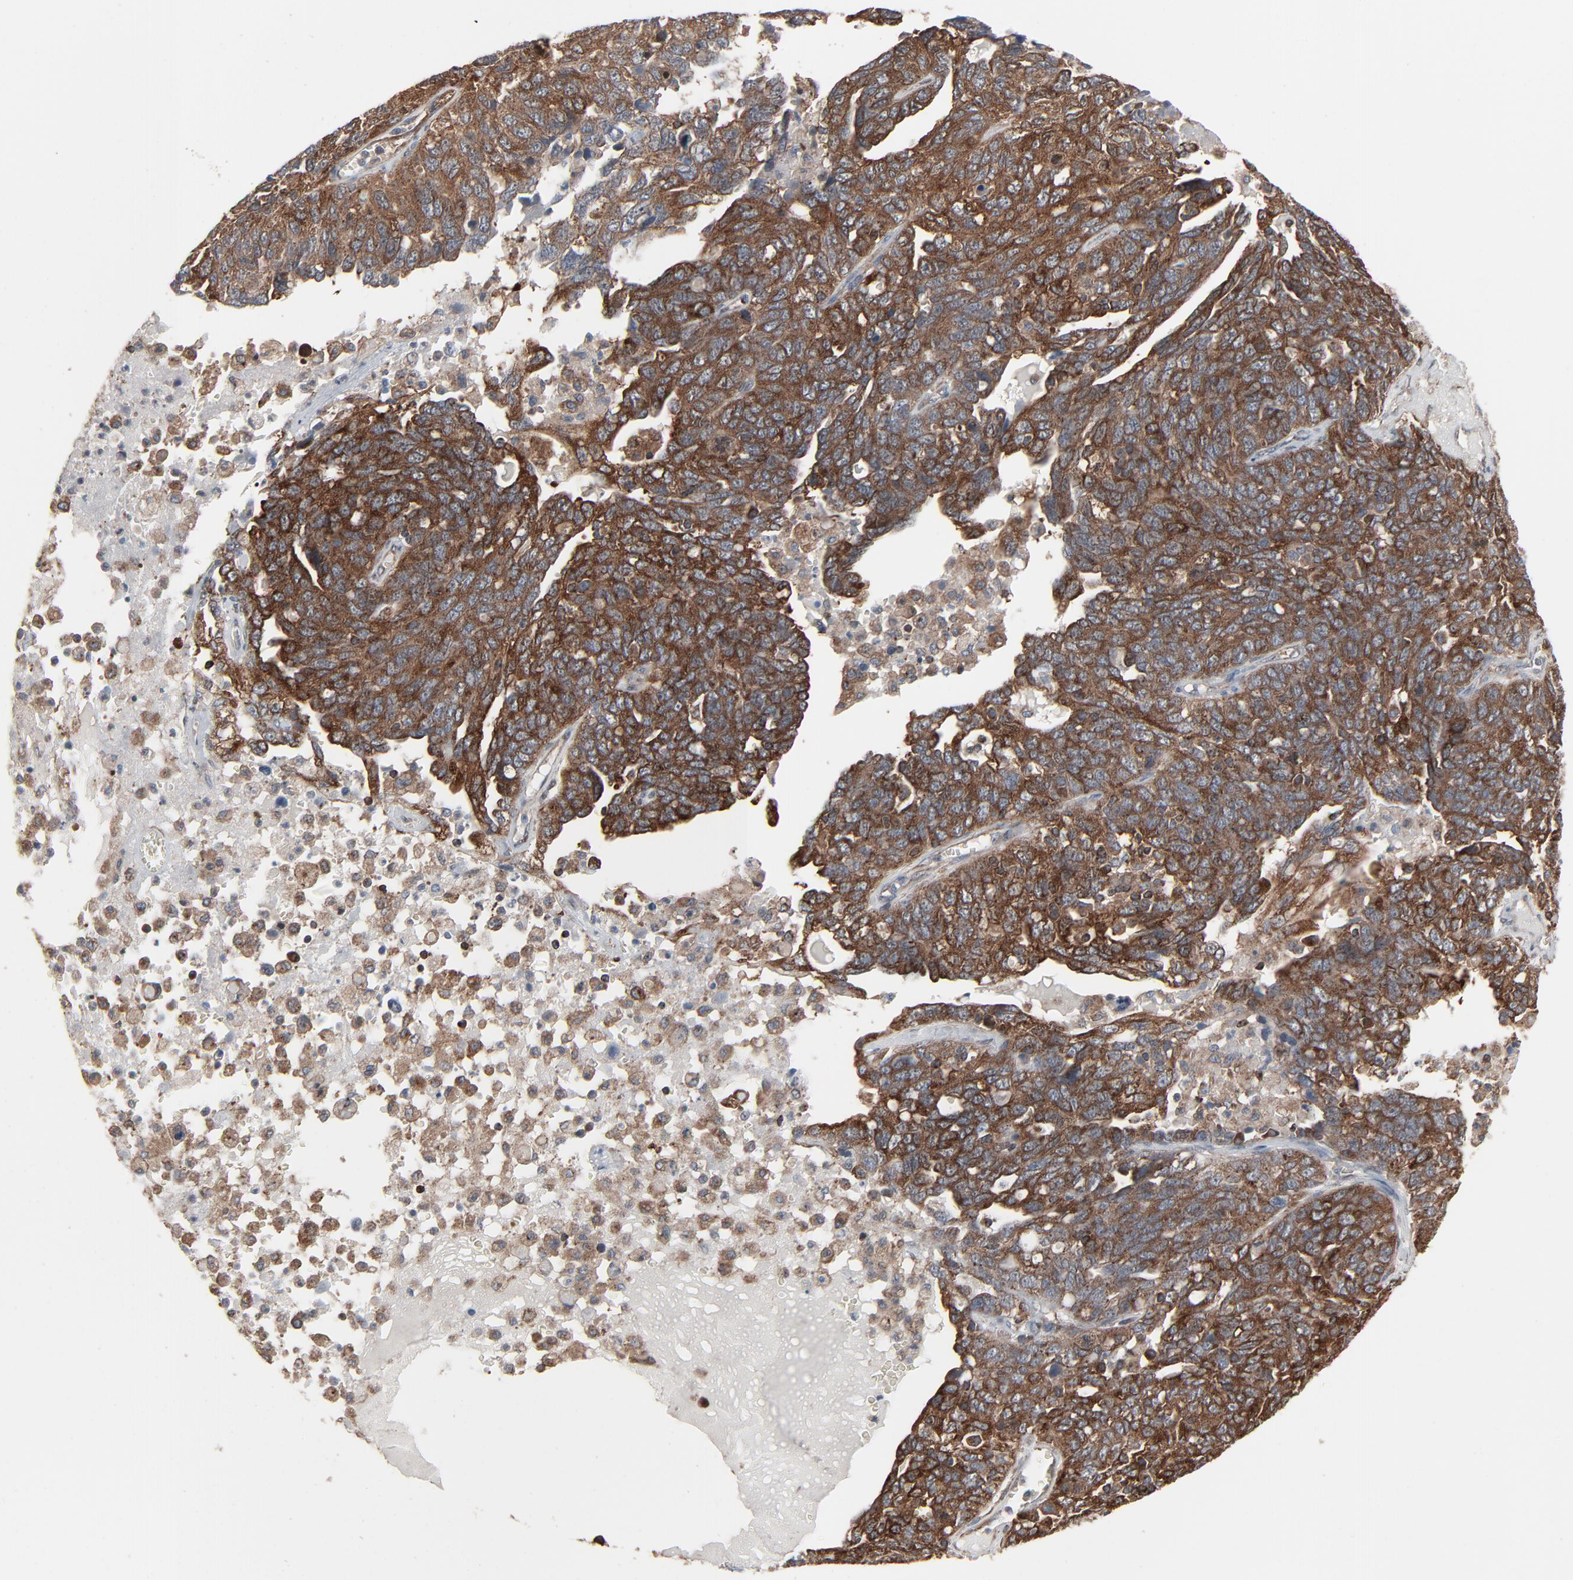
{"staining": {"intensity": "strong", "quantity": ">75%", "location": "cytoplasmic/membranous"}, "tissue": "ovarian cancer", "cell_type": "Tumor cells", "image_type": "cancer", "snomed": [{"axis": "morphology", "description": "Cystadenocarcinoma, serous, NOS"}, {"axis": "topography", "description": "Ovary"}], "caption": "Ovarian cancer (serous cystadenocarcinoma) stained for a protein demonstrates strong cytoplasmic/membranous positivity in tumor cells. (IHC, brightfield microscopy, high magnification).", "gene": "OPTN", "patient": {"sex": "female", "age": 71}}